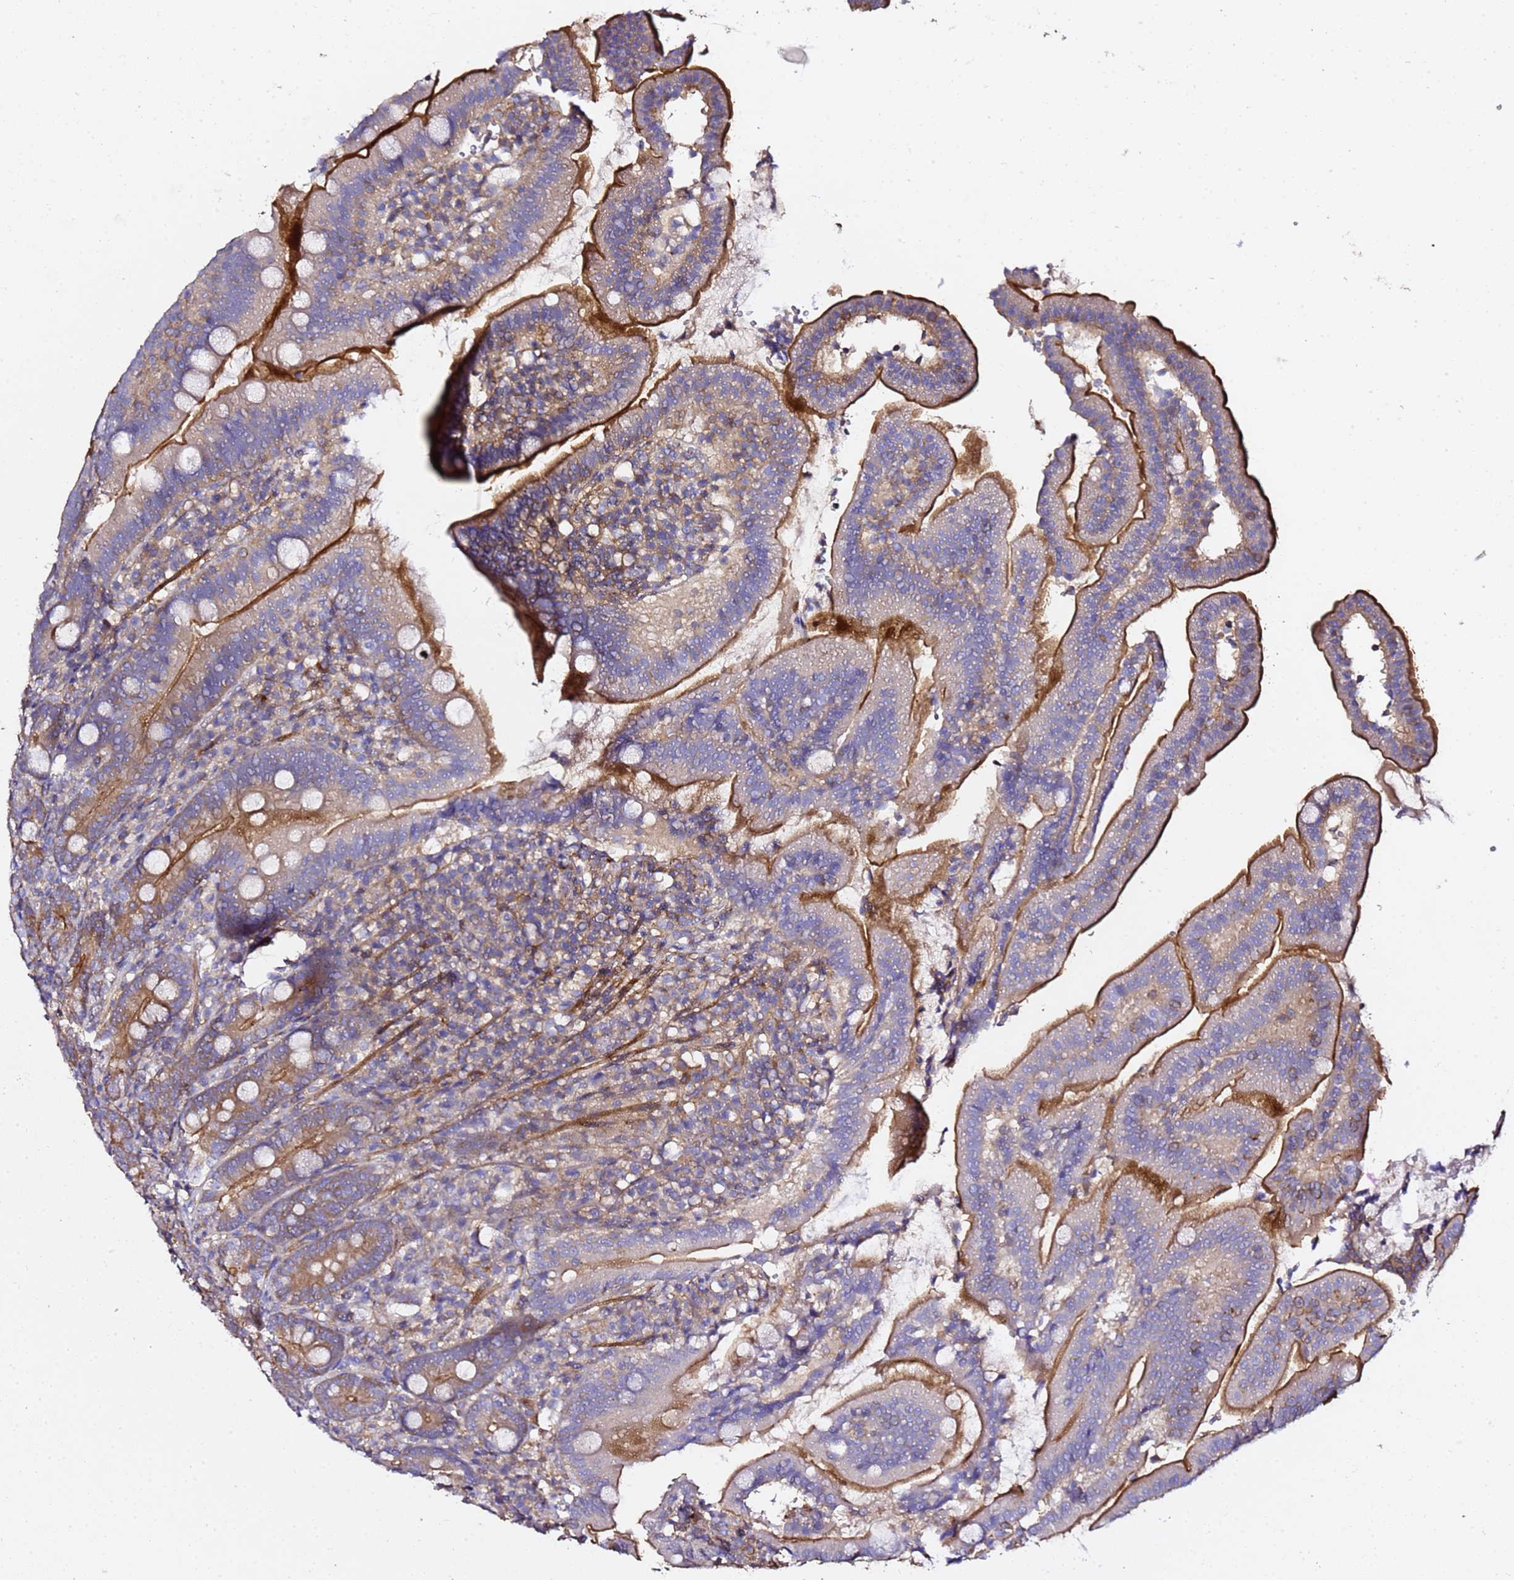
{"staining": {"intensity": "strong", "quantity": "<25%", "location": "cytoplasmic/membranous"}, "tissue": "duodenum", "cell_type": "Glandular cells", "image_type": "normal", "snomed": [{"axis": "morphology", "description": "Normal tissue, NOS"}, {"axis": "topography", "description": "Duodenum"}], "caption": "Immunohistochemical staining of normal duodenum shows <25% levels of strong cytoplasmic/membranous protein positivity in approximately <25% of glandular cells. (Brightfield microscopy of DAB IHC at high magnification).", "gene": "ZFP36L2", "patient": {"sex": "female", "age": 67}}